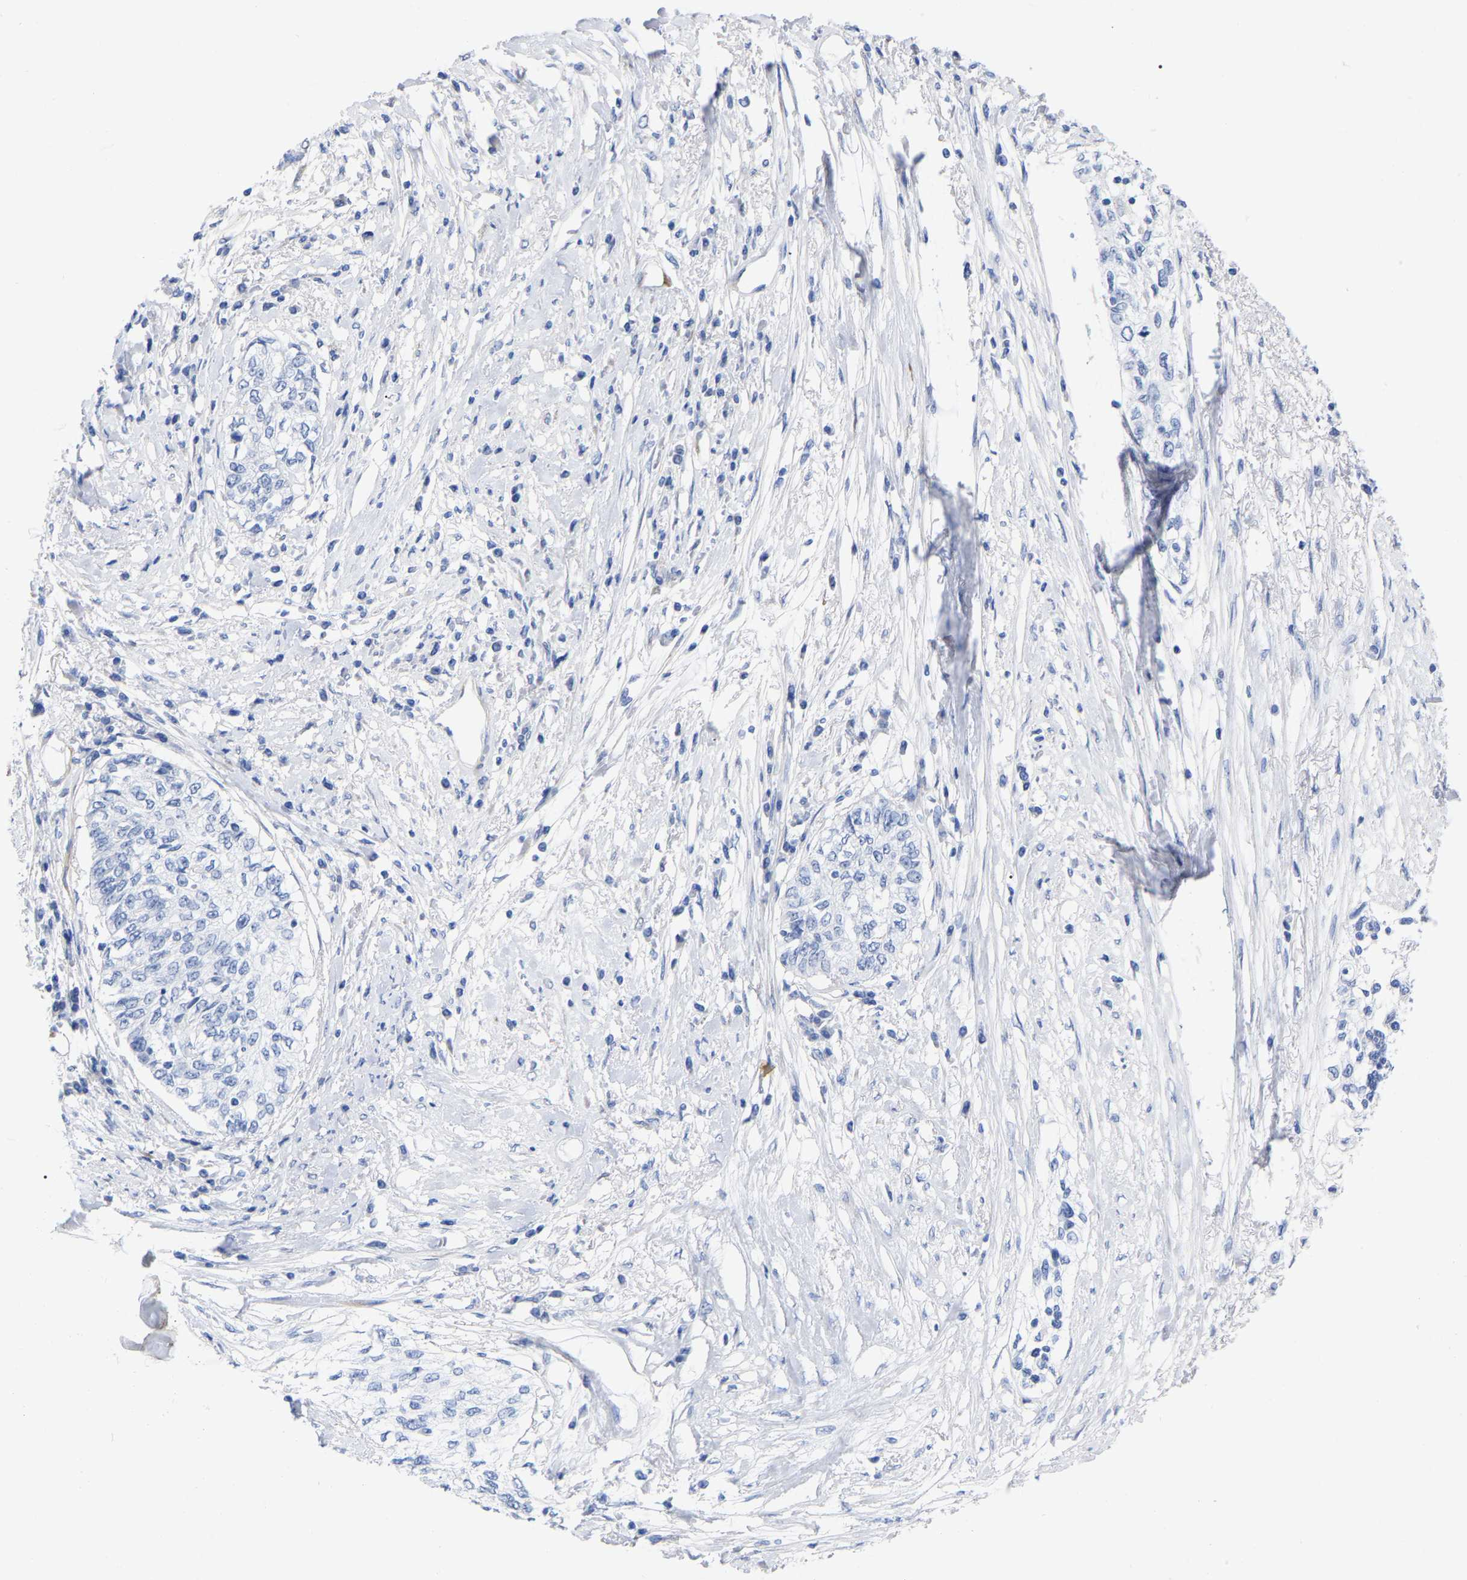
{"staining": {"intensity": "negative", "quantity": "none", "location": "none"}, "tissue": "cervical cancer", "cell_type": "Tumor cells", "image_type": "cancer", "snomed": [{"axis": "morphology", "description": "Squamous cell carcinoma, NOS"}, {"axis": "topography", "description": "Cervix"}], "caption": "This is an IHC image of cervical cancer. There is no staining in tumor cells.", "gene": "HAPLN1", "patient": {"sex": "female", "age": 57}}